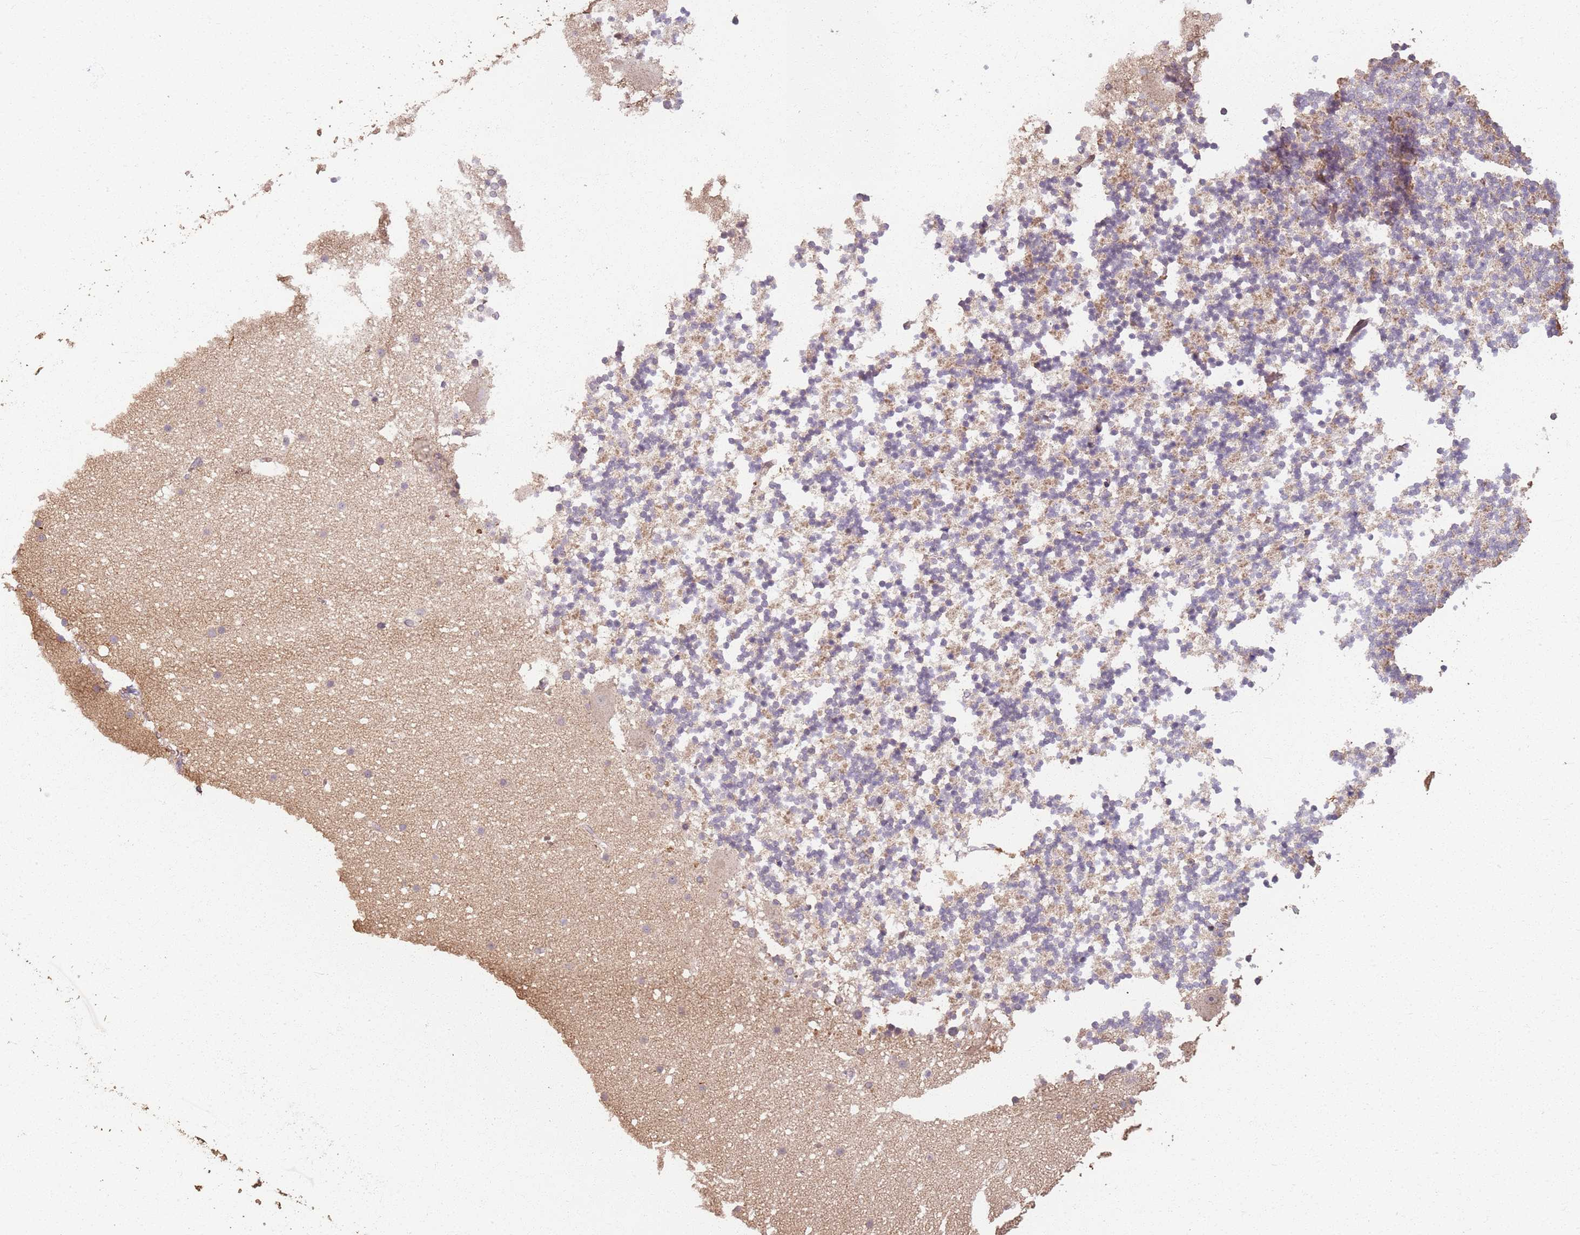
{"staining": {"intensity": "weak", "quantity": "25%-75%", "location": "cytoplasmic/membranous"}, "tissue": "cerebellum", "cell_type": "Cells in granular layer", "image_type": "normal", "snomed": [{"axis": "morphology", "description": "Normal tissue, NOS"}, {"axis": "topography", "description": "Cerebellum"}], "caption": "Approximately 25%-75% of cells in granular layer in benign human cerebellum exhibit weak cytoplasmic/membranous protein staining as visualized by brown immunohistochemical staining.", "gene": "CCDC168", "patient": {"sex": "male", "age": 57}}